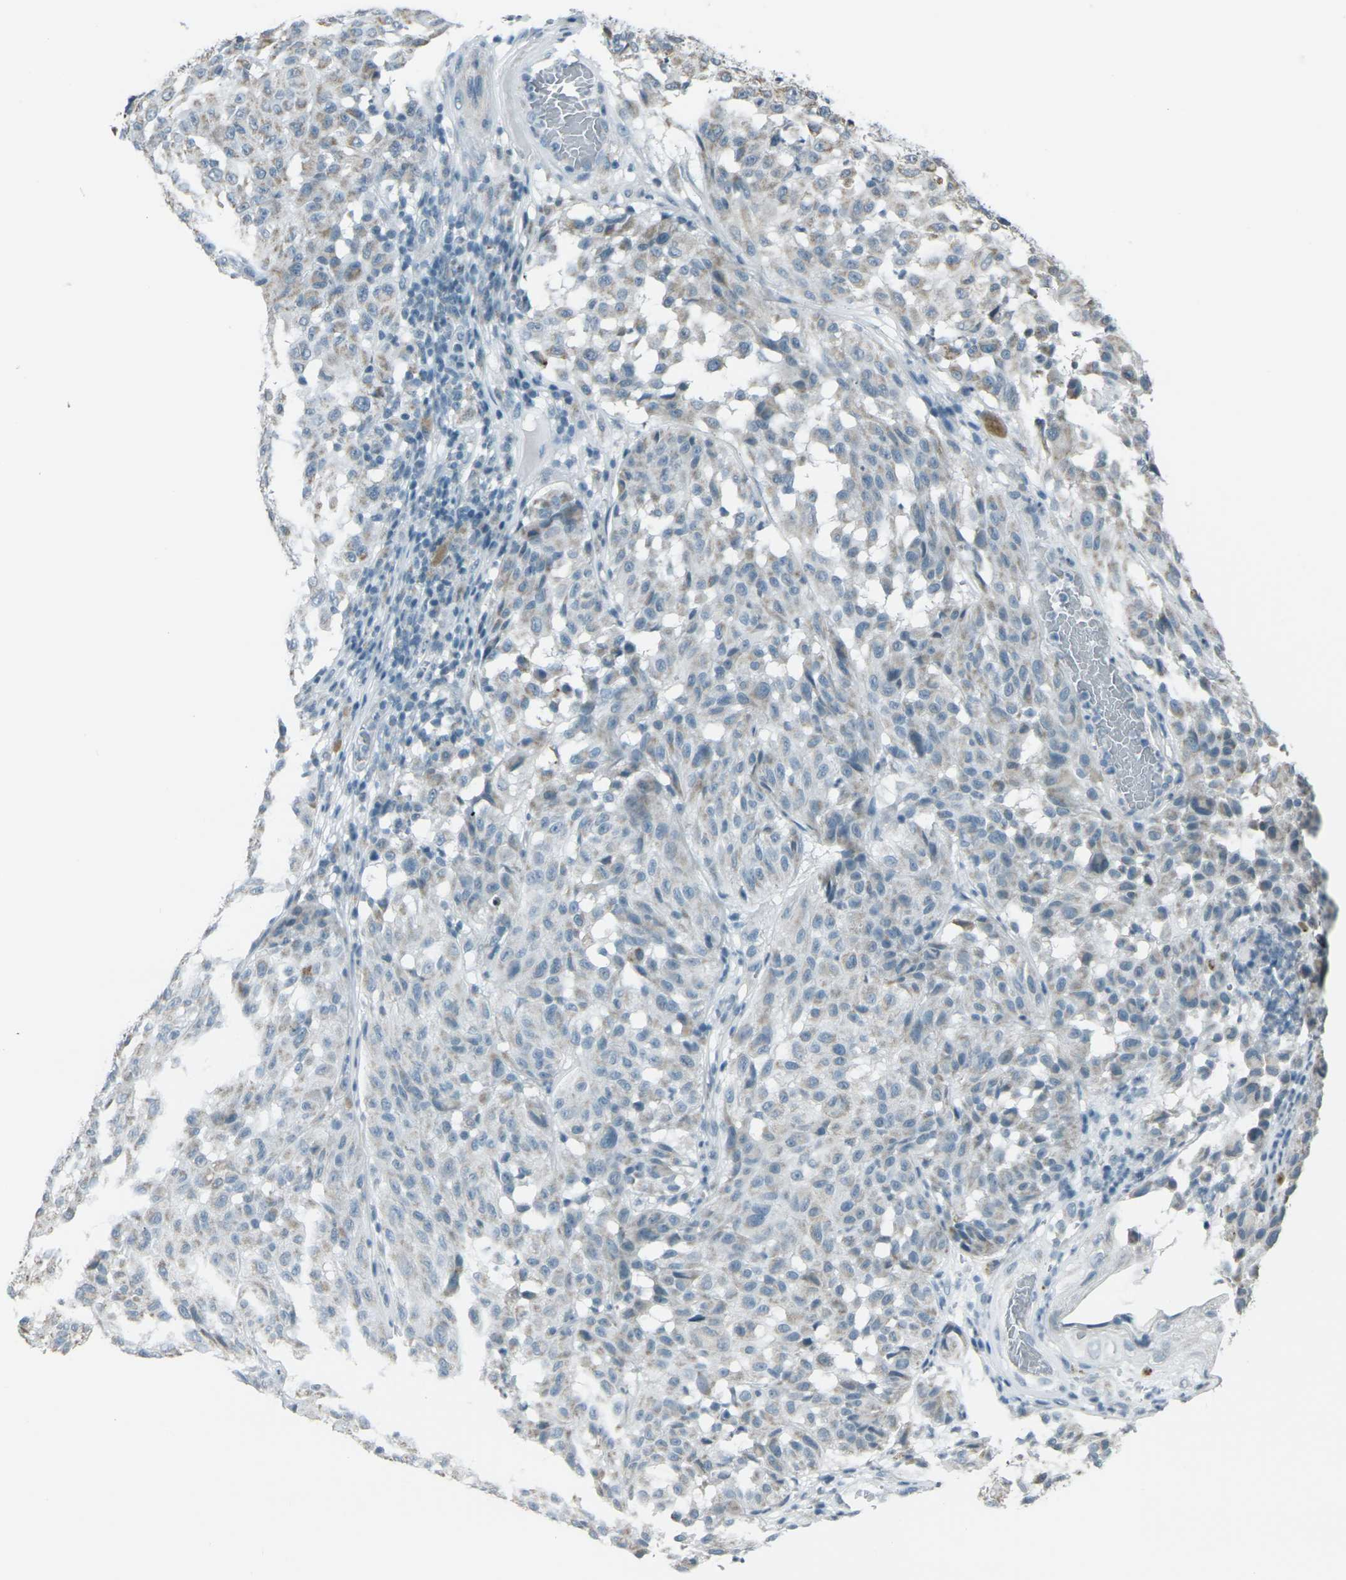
{"staining": {"intensity": "negative", "quantity": "none", "location": "none"}, "tissue": "melanoma", "cell_type": "Tumor cells", "image_type": "cancer", "snomed": [{"axis": "morphology", "description": "Malignant melanoma, NOS"}, {"axis": "topography", "description": "Skin"}], "caption": "Human melanoma stained for a protein using immunohistochemistry exhibits no staining in tumor cells.", "gene": "H2BC1", "patient": {"sex": "female", "age": 46}}